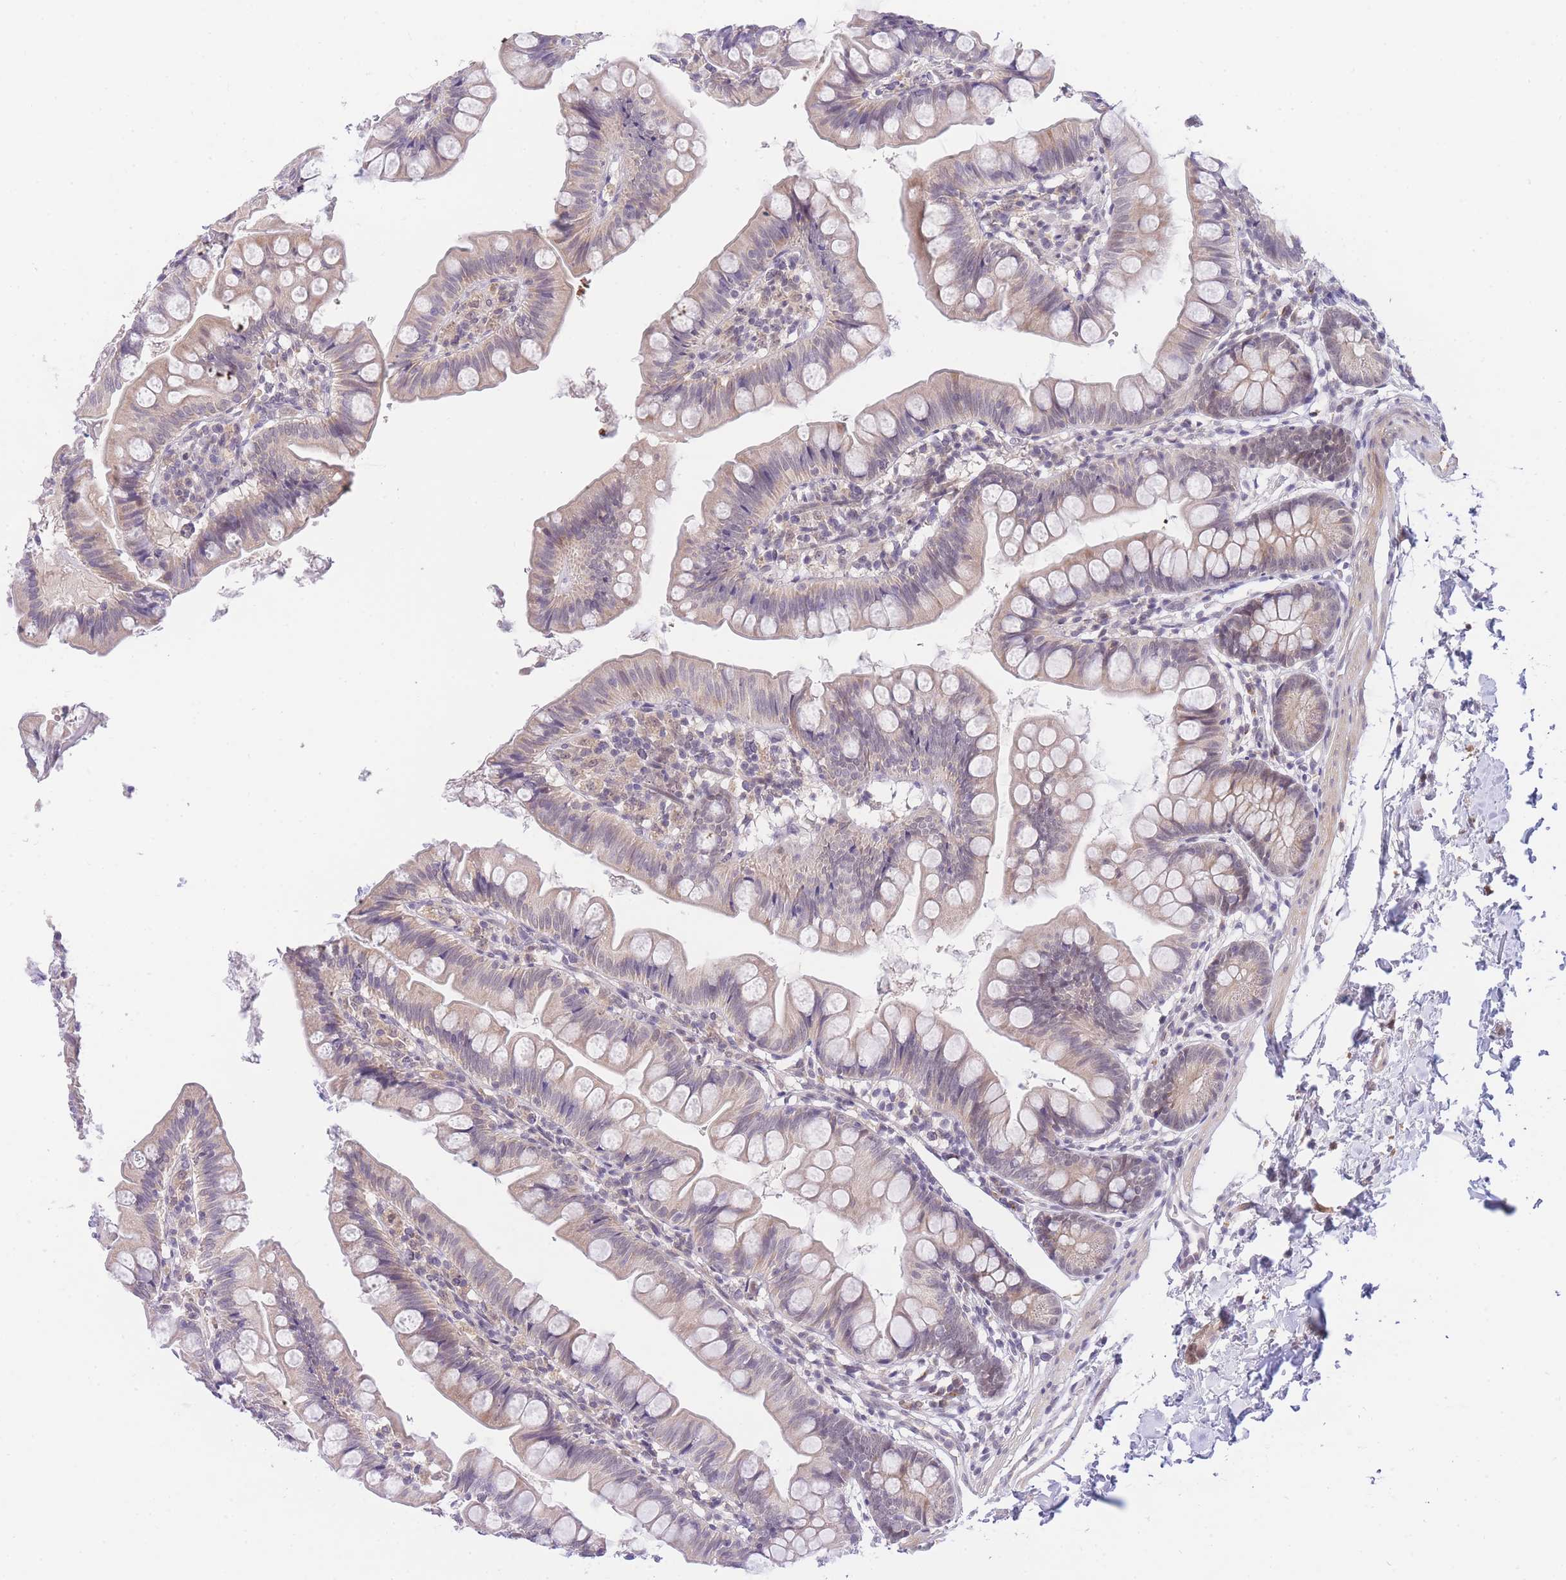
{"staining": {"intensity": "weak", "quantity": ">75%", "location": "cytoplasmic/membranous"}, "tissue": "small intestine", "cell_type": "Glandular cells", "image_type": "normal", "snomed": [{"axis": "morphology", "description": "Normal tissue, NOS"}, {"axis": "topography", "description": "Small intestine"}], "caption": "The histopathology image shows a brown stain indicating the presence of a protein in the cytoplasmic/membranous of glandular cells in small intestine. Using DAB (3,3'-diaminobenzidine) (brown) and hematoxylin (blue) stains, captured at high magnification using brightfield microscopy.", "gene": "SLC25A33", "patient": {"sex": "male", "age": 7}}